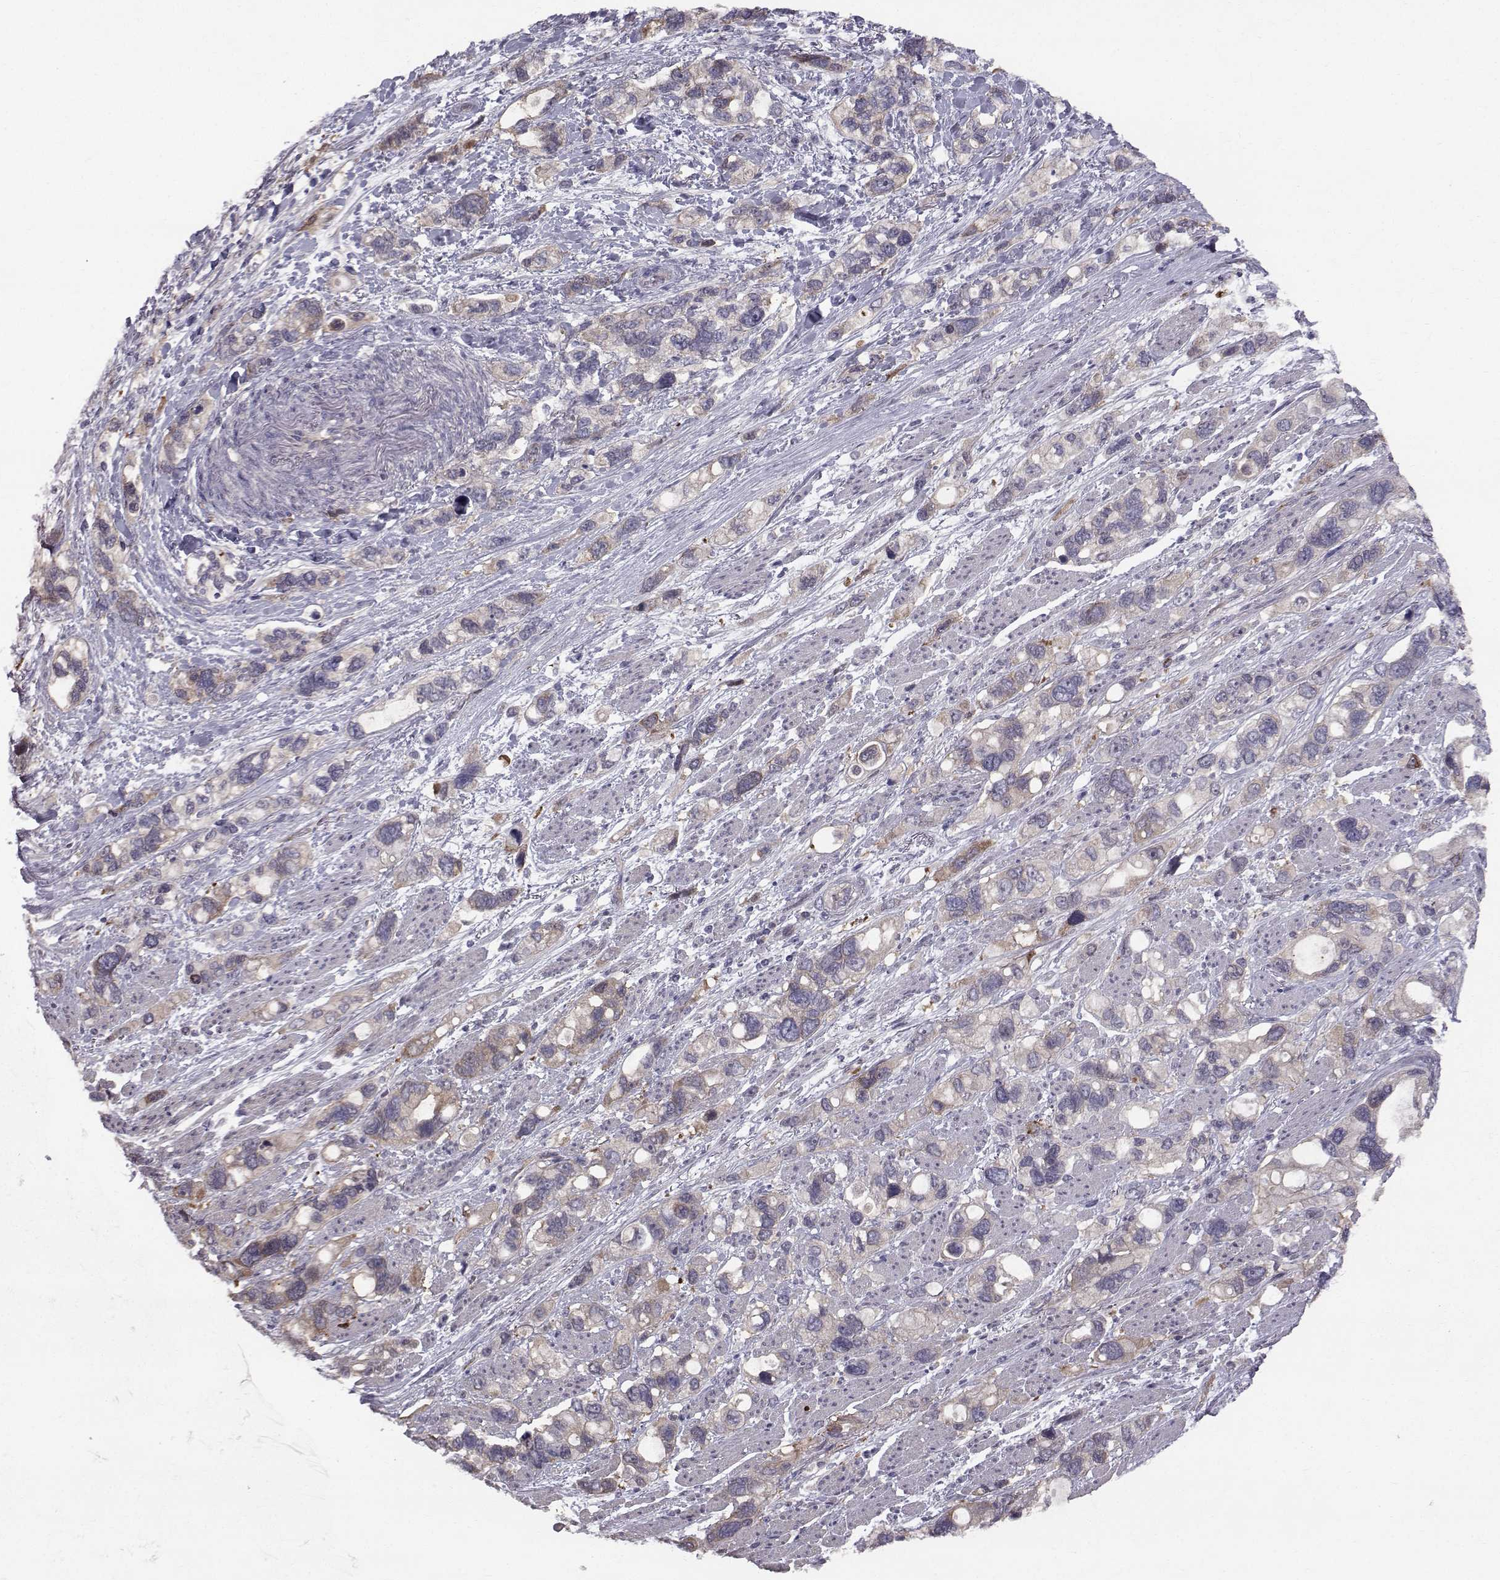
{"staining": {"intensity": "moderate", "quantity": "25%-75%", "location": "cytoplasmic/membranous"}, "tissue": "stomach cancer", "cell_type": "Tumor cells", "image_type": "cancer", "snomed": [{"axis": "morphology", "description": "Adenocarcinoma, NOS"}, {"axis": "topography", "description": "Stomach, upper"}], "caption": "Immunohistochemical staining of human stomach cancer (adenocarcinoma) shows medium levels of moderate cytoplasmic/membranous protein positivity in about 25%-75% of tumor cells.", "gene": "HSP90AB1", "patient": {"sex": "female", "age": 81}}